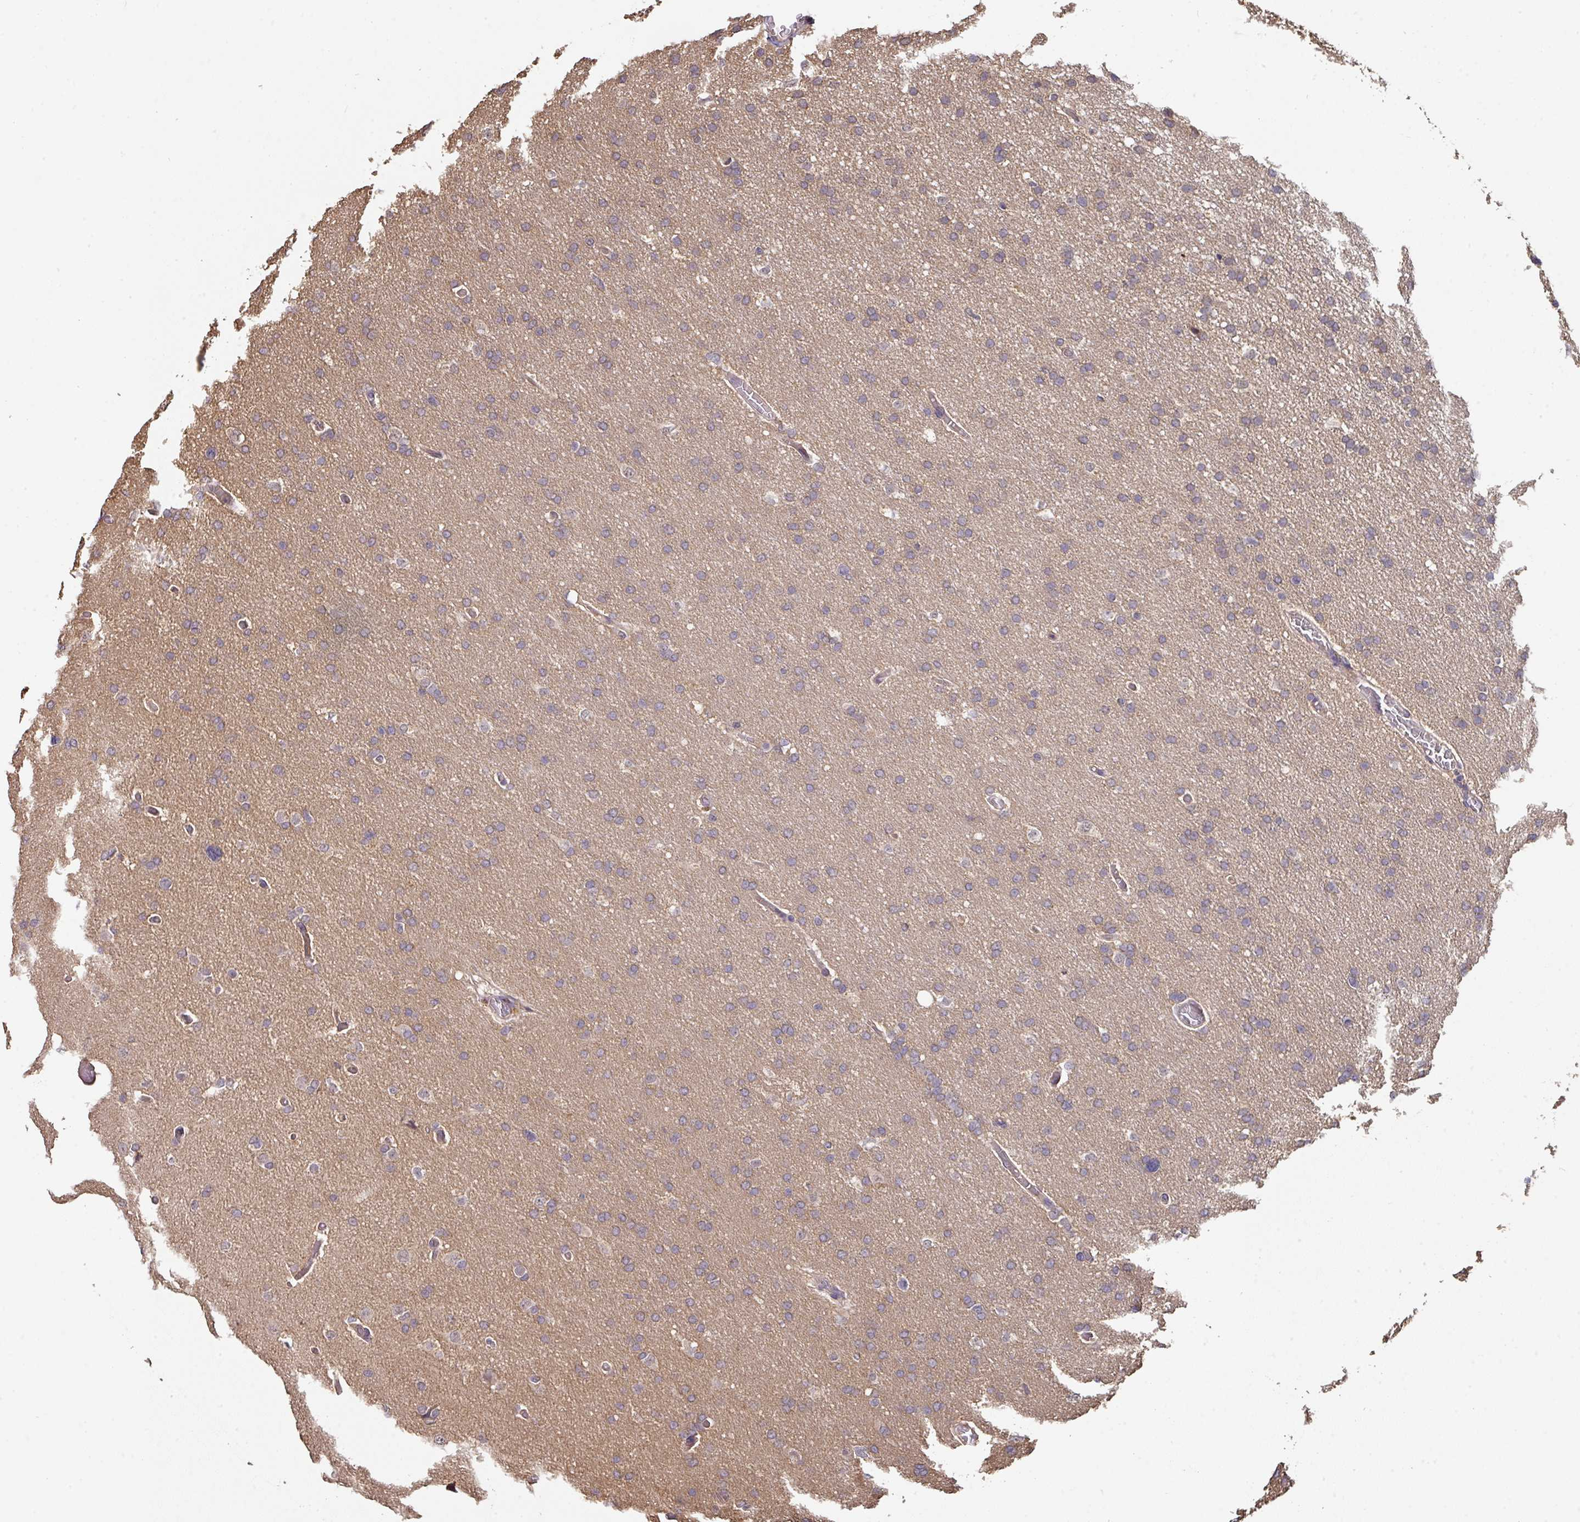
{"staining": {"intensity": "weak", "quantity": "<25%", "location": "cytoplasmic/membranous"}, "tissue": "glioma", "cell_type": "Tumor cells", "image_type": "cancer", "snomed": [{"axis": "morphology", "description": "Glioma, malignant, High grade"}, {"axis": "topography", "description": "Cerebral cortex"}], "caption": "Protein analysis of glioma demonstrates no significant positivity in tumor cells. Nuclei are stained in blue.", "gene": "ACVR2B", "patient": {"sex": "female", "age": 36}}